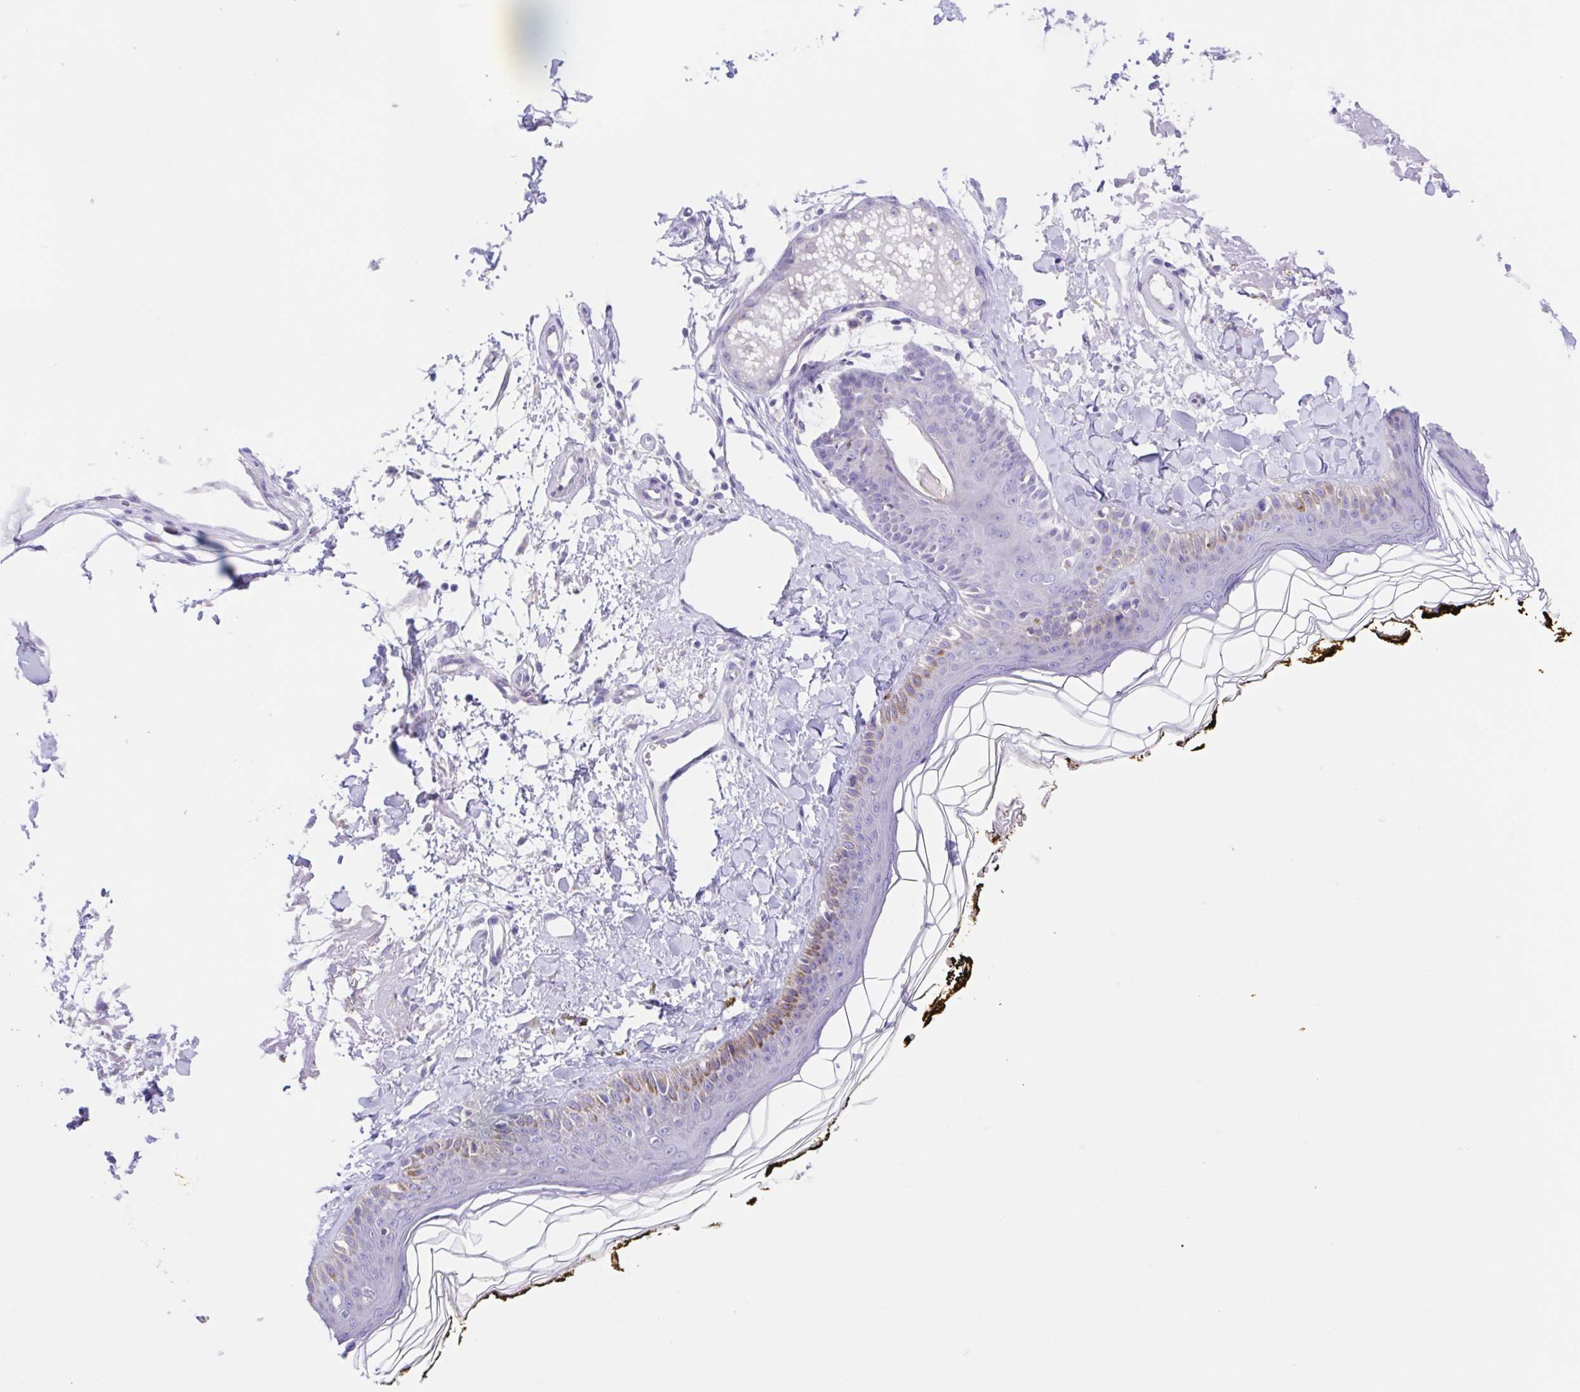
{"staining": {"intensity": "negative", "quantity": "none", "location": "none"}, "tissue": "skin", "cell_type": "Fibroblasts", "image_type": "normal", "snomed": [{"axis": "morphology", "description": "Normal tissue, NOS"}, {"axis": "topography", "description": "Skin"}], "caption": "Skin was stained to show a protein in brown. There is no significant positivity in fibroblasts. (Stains: DAB (3,3'-diaminobenzidine) immunohistochemistry with hematoxylin counter stain, Microscopy: brightfield microscopy at high magnification).", "gene": "SCG3", "patient": {"sex": "male", "age": 76}}